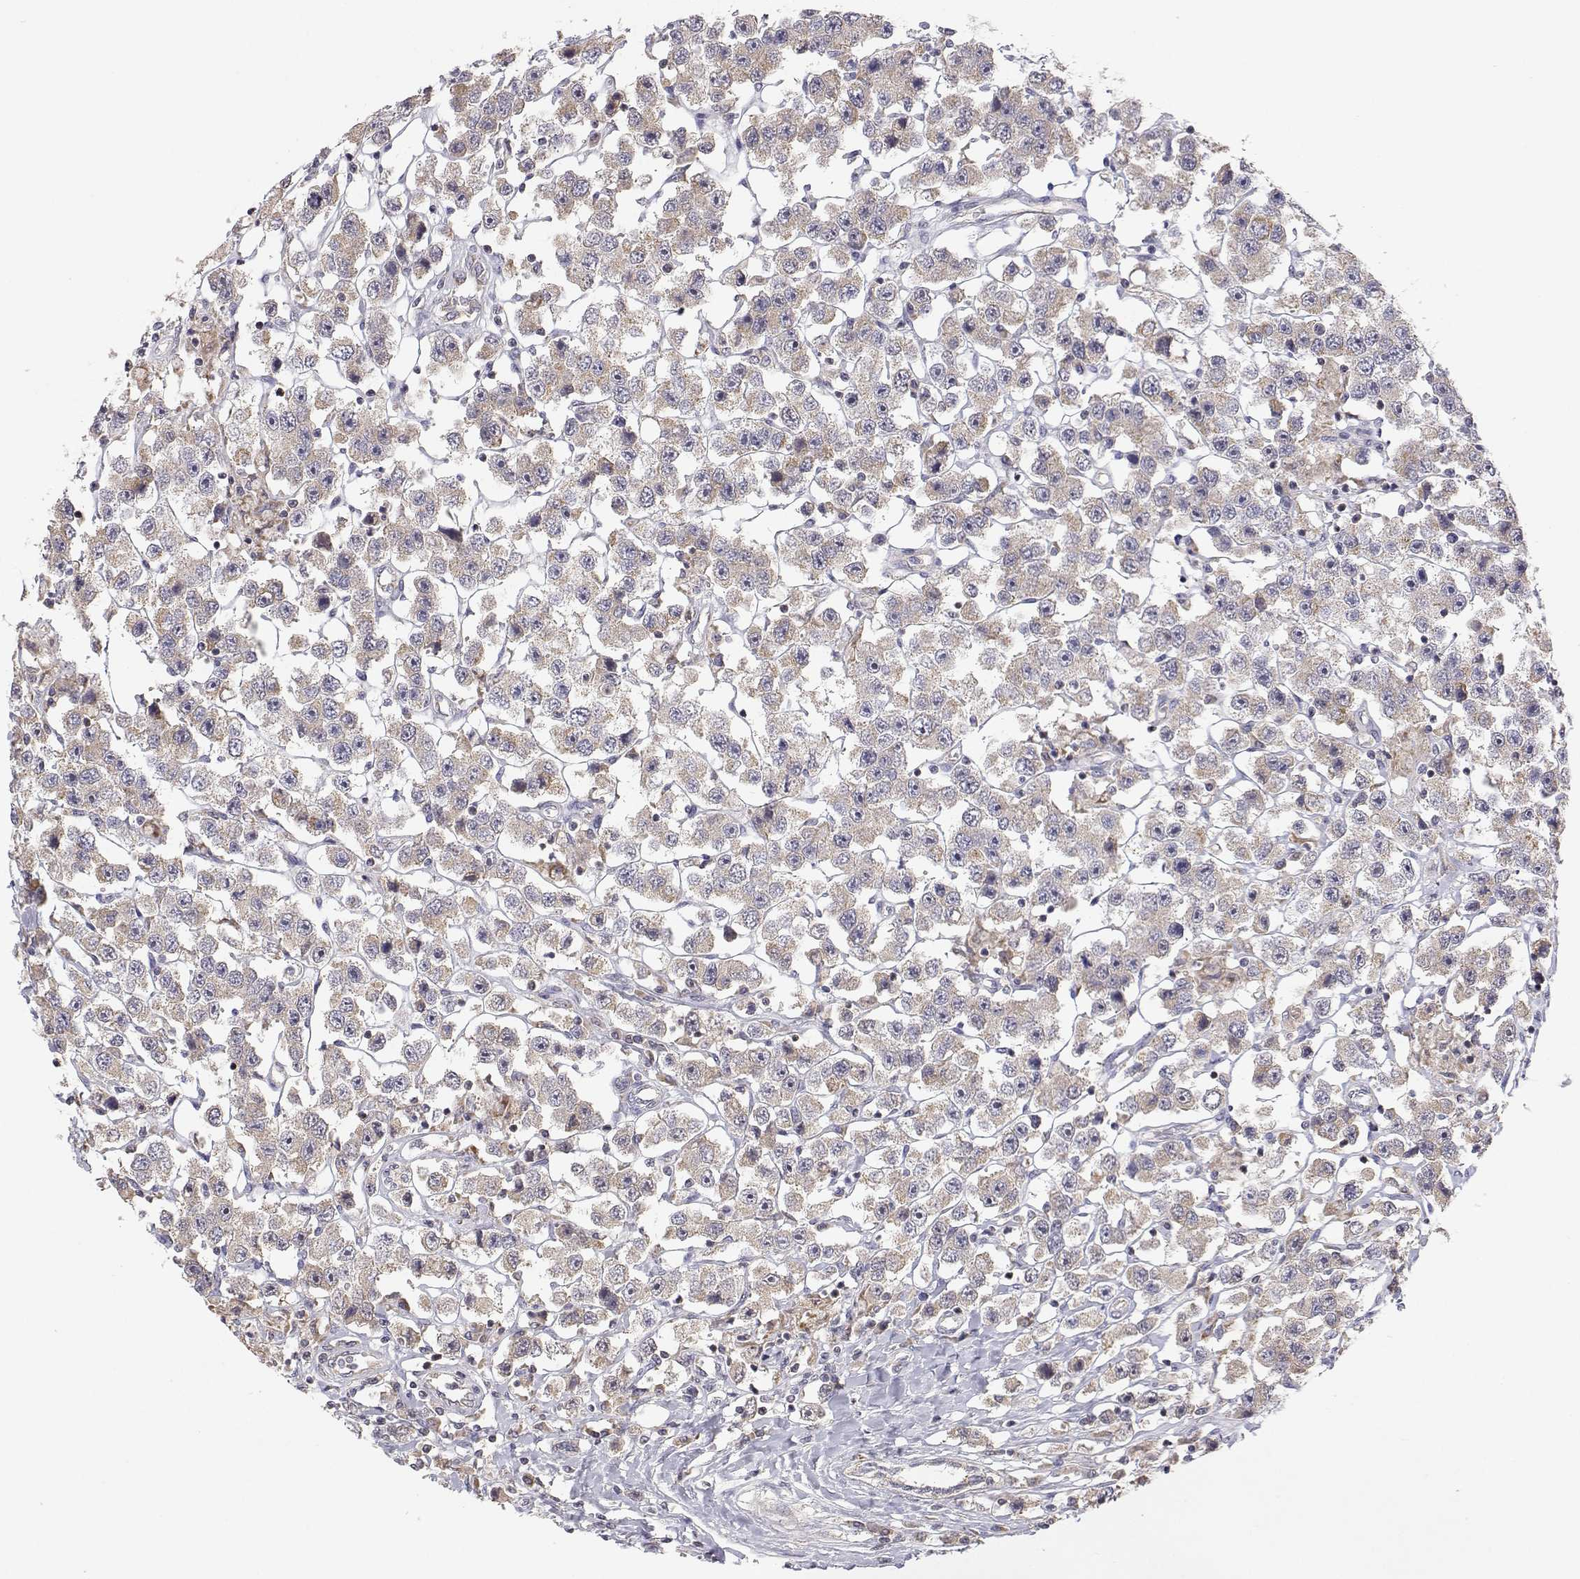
{"staining": {"intensity": "weak", "quantity": "25%-75%", "location": "cytoplasmic/membranous"}, "tissue": "testis cancer", "cell_type": "Tumor cells", "image_type": "cancer", "snomed": [{"axis": "morphology", "description": "Seminoma, NOS"}, {"axis": "topography", "description": "Testis"}], "caption": "An IHC photomicrograph of neoplastic tissue is shown. Protein staining in brown shows weak cytoplasmic/membranous positivity in seminoma (testis) within tumor cells.", "gene": "MRPL3", "patient": {"sex": "male", "age": 45}}